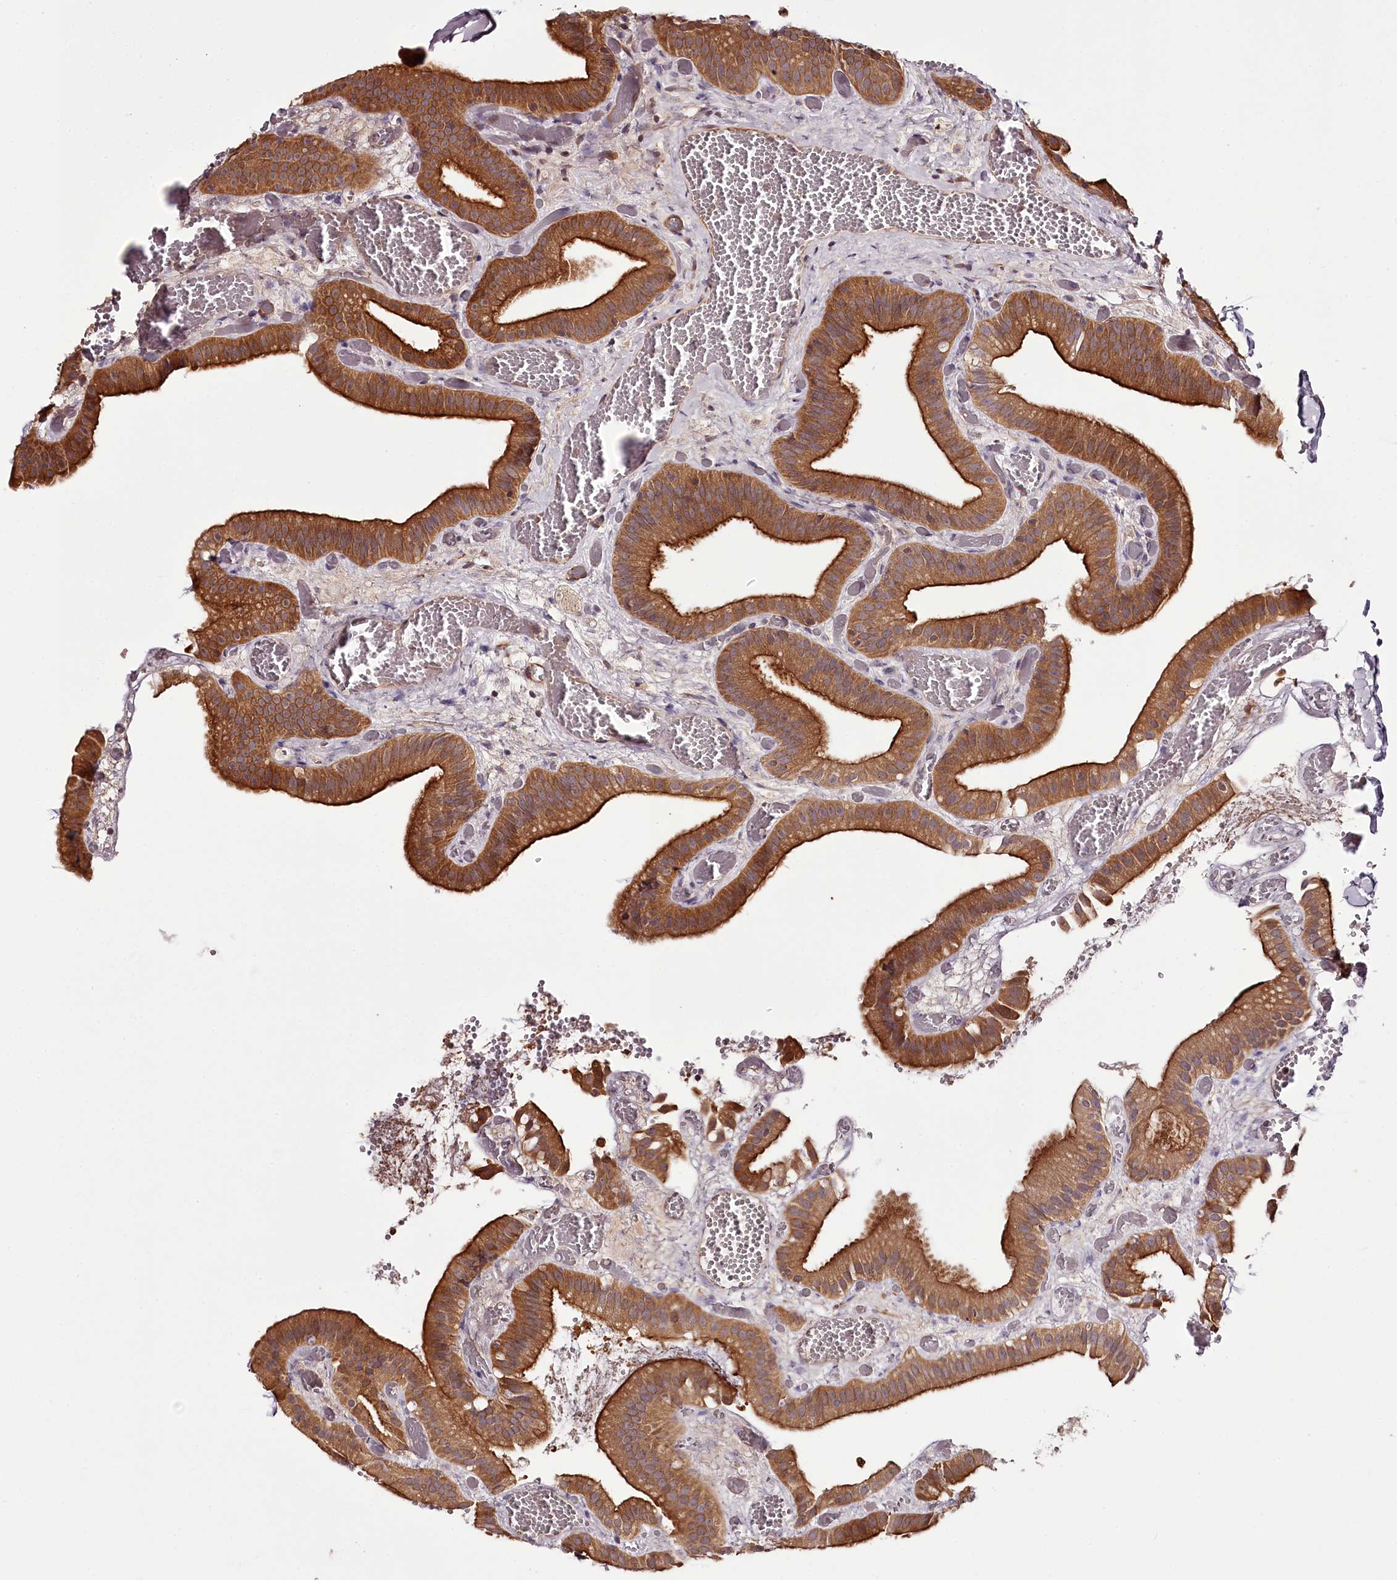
{"staining": {"intensity": "strong", "quantity": ">75%", "location": "cytoplasmic/membranous"}, "tissue": "gallbladder", "cell_type": "Glandular cells", "image_type": "normal", "snomed": [{"axis": "morphology", "description": "Normal tissue, NOS"}, {"axis": "topography", "description": "Gallbladder"}], "caption": "A brown stain labels strong cytoplasmic/membranous staining of a protein in glandular cells of benign human gallbladder. The staining is performed using DAB (3,3'-diaminobenzidine) brown chromogen to label protein expression. The nuclei are counter-stained blue using hematoxylin.", "gene": "TARS1", "patient": {"sex": "female", "age": 64}}